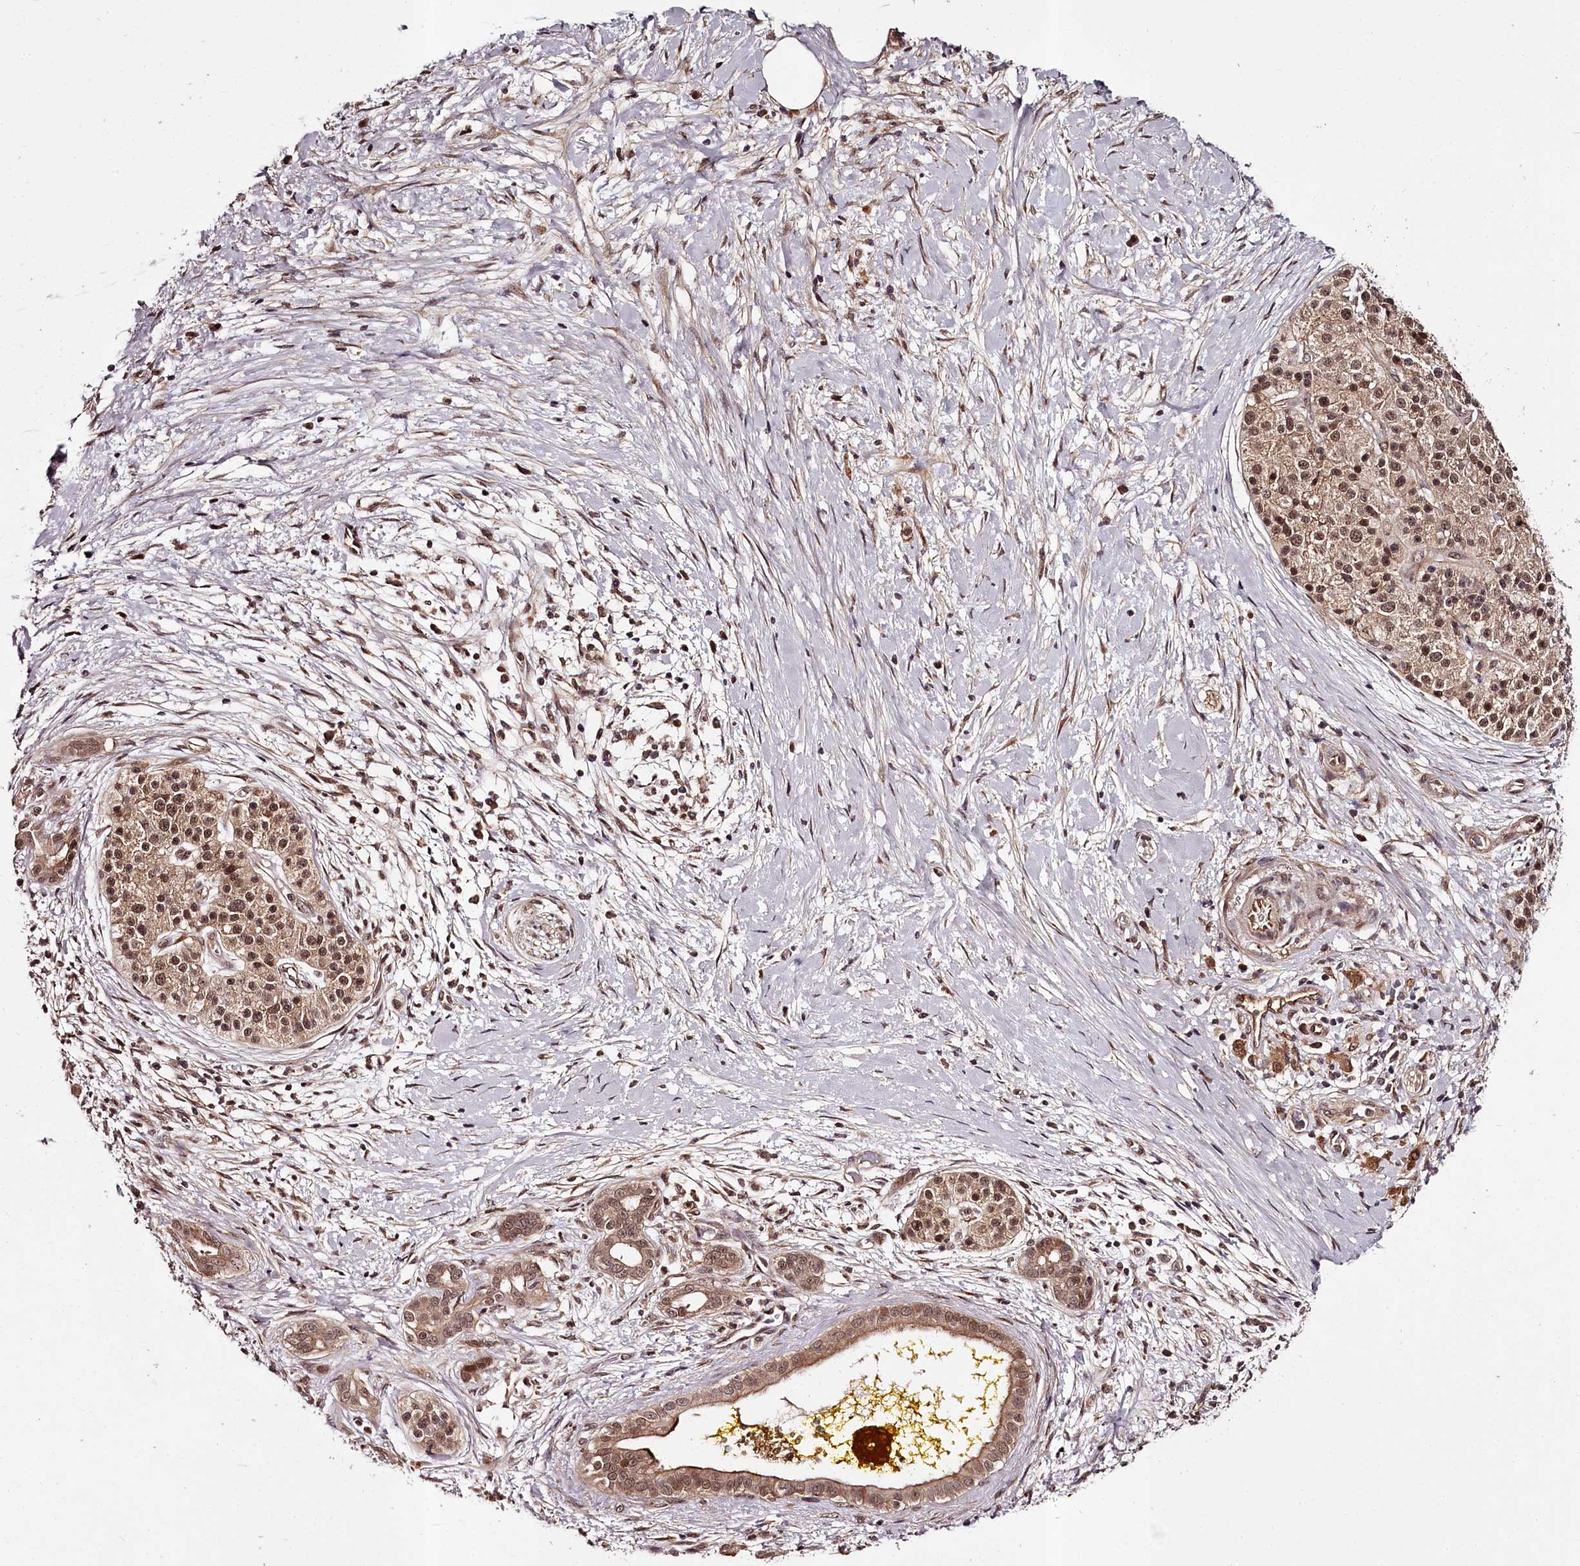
{"staining": {"intensity": "moderate", "quantity": ">75%", "location": "nuclear"}, "tissue": "pancreatic cancer", "cell_type": "Tumor cells", "image_type": "cancer", "snomed": [{"axis": "morphology", "description": "Adenocarcinoma, NOS"}, {"axis": "topography", "description": "Pancreas"}], "caption": "A brown stain shows moderate nuclear staining of a protein in human pancreatic cancer (adenocarcinoma) tumor cells.", "gene": "MAML3", "patient": {"sex": "male", "age": 58}}